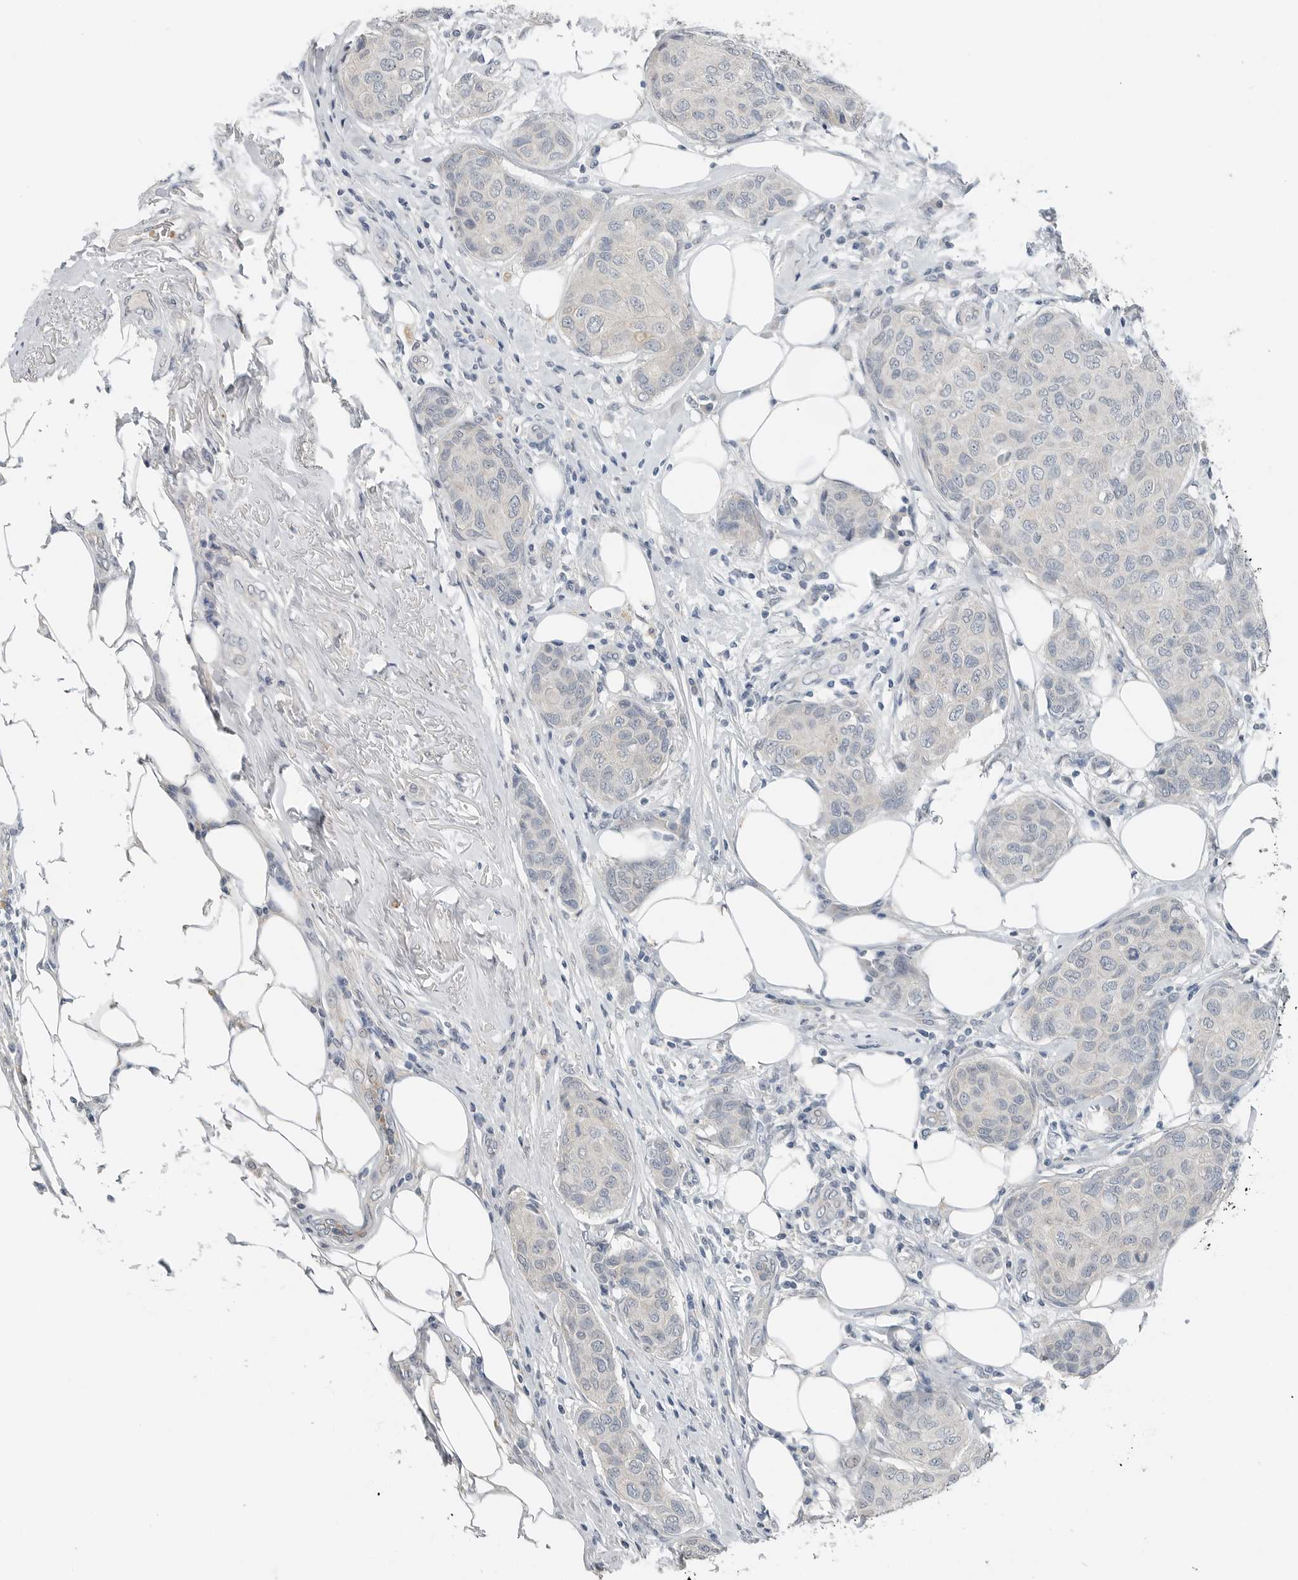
{"staining": {"intensity": "negative", "quantity": "none", "location": "none"}, "tissue": "breast cancer", "cell_type": "Tumor cells", "image_type": "cancer", "snomed": [{"axis": "morphology", "description": "Duct carcinoma"}, {"axis": "topography", "description": "Breast"}], "caption": "Protein analysis of invasive ductal carcinoma (breast) reveals no significant positivity in tumor cells.", "gene": "FCRLB", "patient": {"sex": "female", "age": 80}}